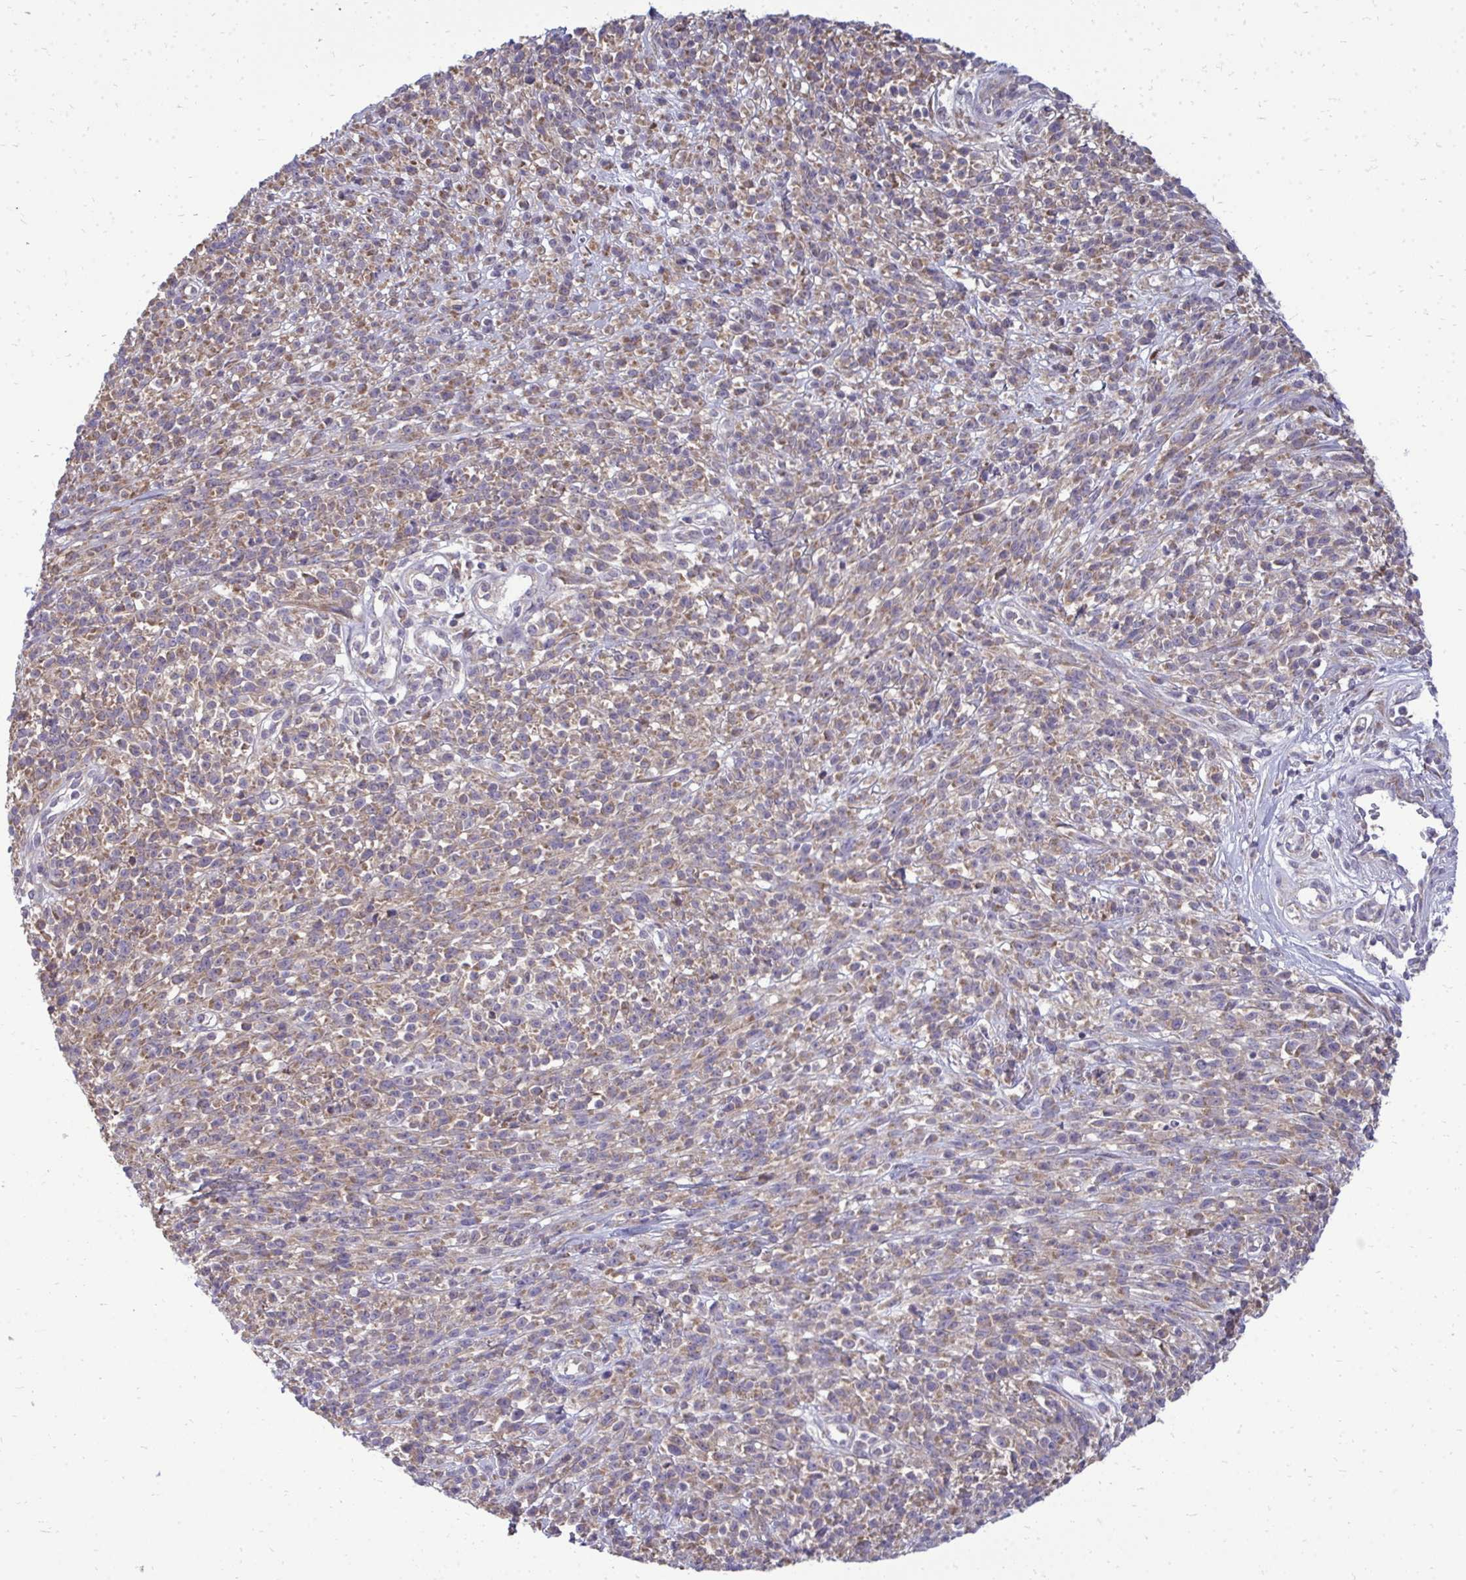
{"staining": {"intensity": "moderate", "quantity": ">75%", "location": "cytoplasmic/membranous"}, "tissue": "melanoma", "cell_type": "Tumor cells", "image_type": "cancer", "snomed": [{"axis": "morphology", "description": "Malignant melanoma, NOS"}, {"axis": "topography", "description": "Skin"}, {"axis": "topography", "description": "Skin of trunk"}], "caption": "IHC (DAB) staining of human melanoma shows moderate cytoplasmic/membranous protein positivity in approximately >75% of tumor cells. (brown staining indicates protein expression, while blue staining denotes nuclei).", "gene": "RPLP2", "patient": {"sex": "male", "age": 74}}